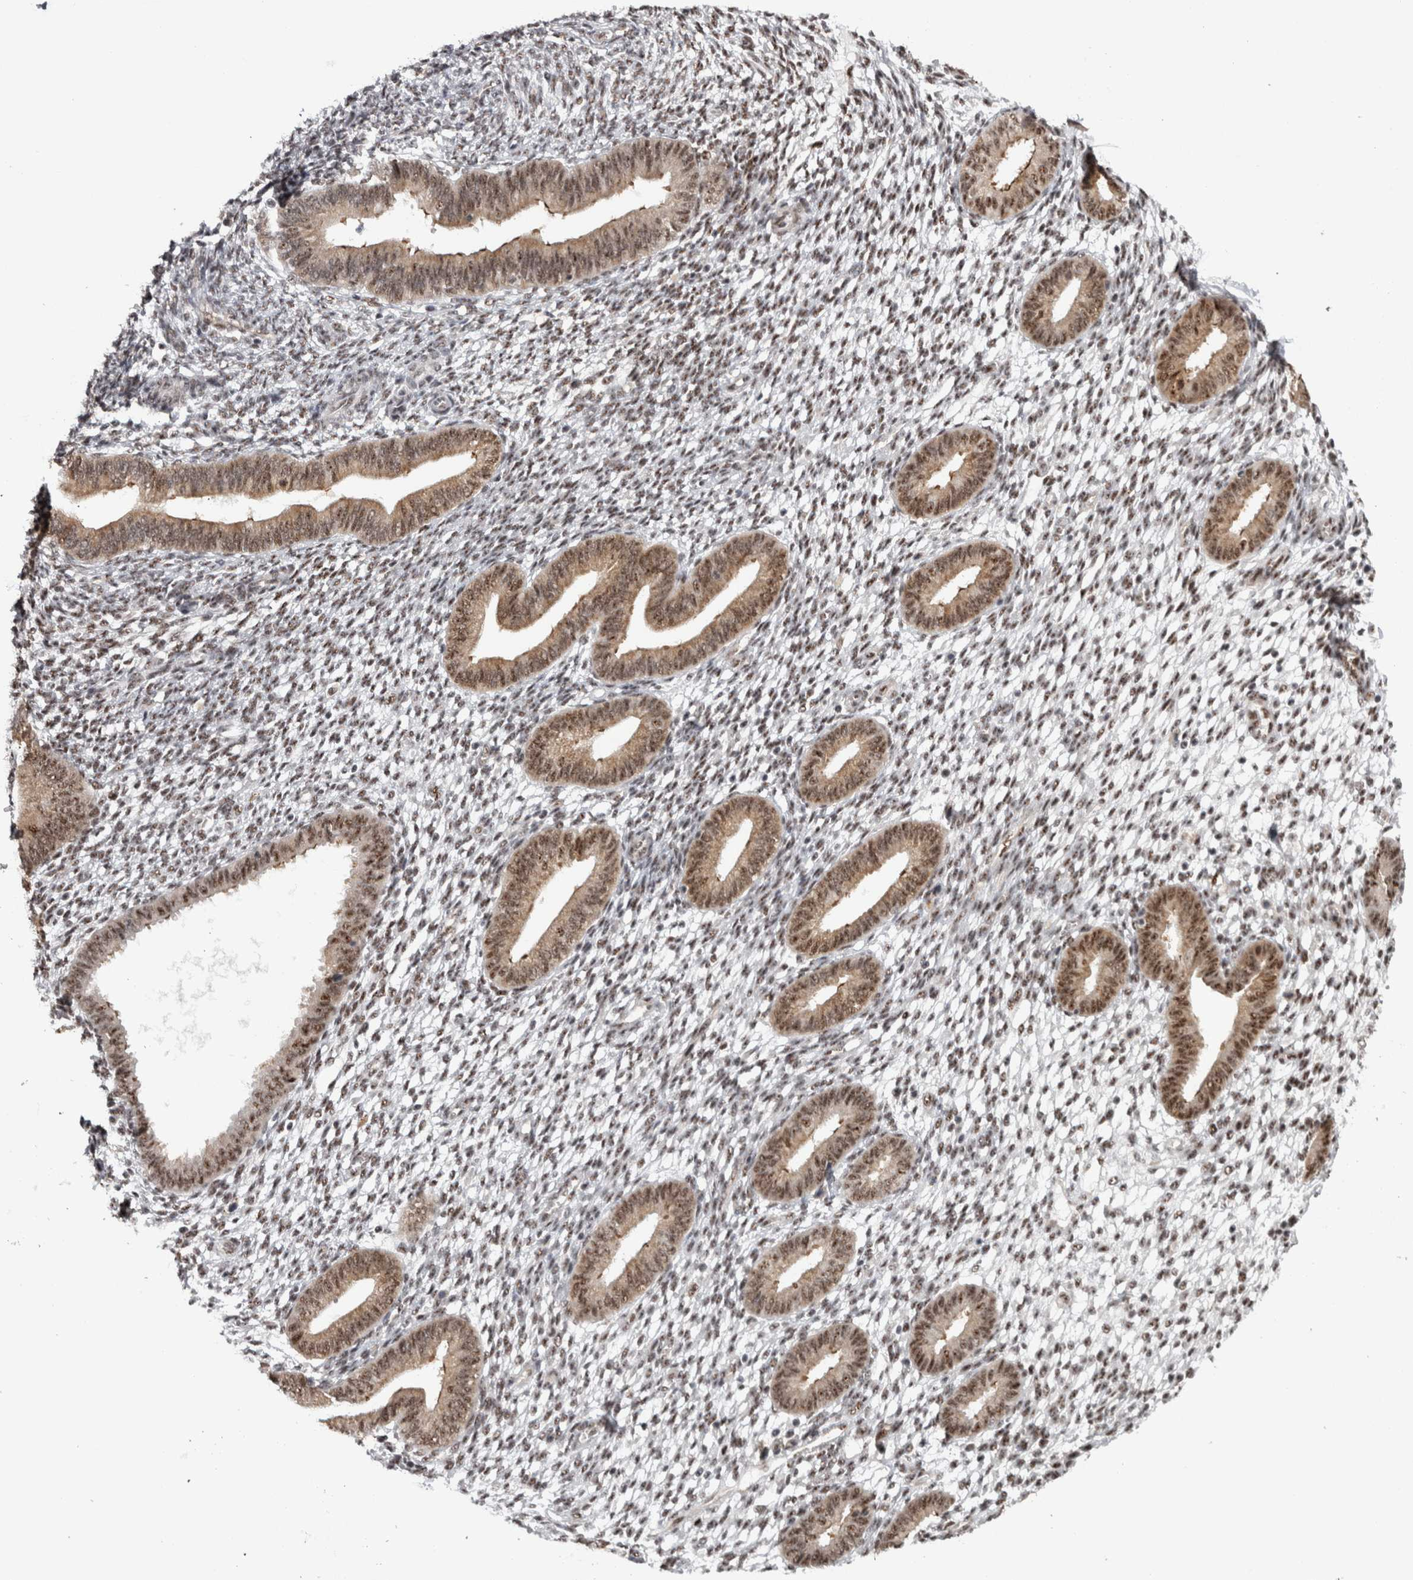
{"staining": {"intensity": "moderate", "quantity": ">75%", "location": "nuclear"}, "tissue": "endometrium", "cell_type": "Cells in endometrial stroma", "image_type": "normal", "snomed": [{"axis": "morphology", "description": "Normal tissue, NOS"}, {"axis": "topography", "description": "Endometrium"}], "caption": "This photomicrograph displays IHC staining of normal endometrium, with medium moderate nuclear positivity in approximately >75% of cells in endometrial stroma.", "gene": "MKNK1", "patient": {"sex": "female", "age": 46}}